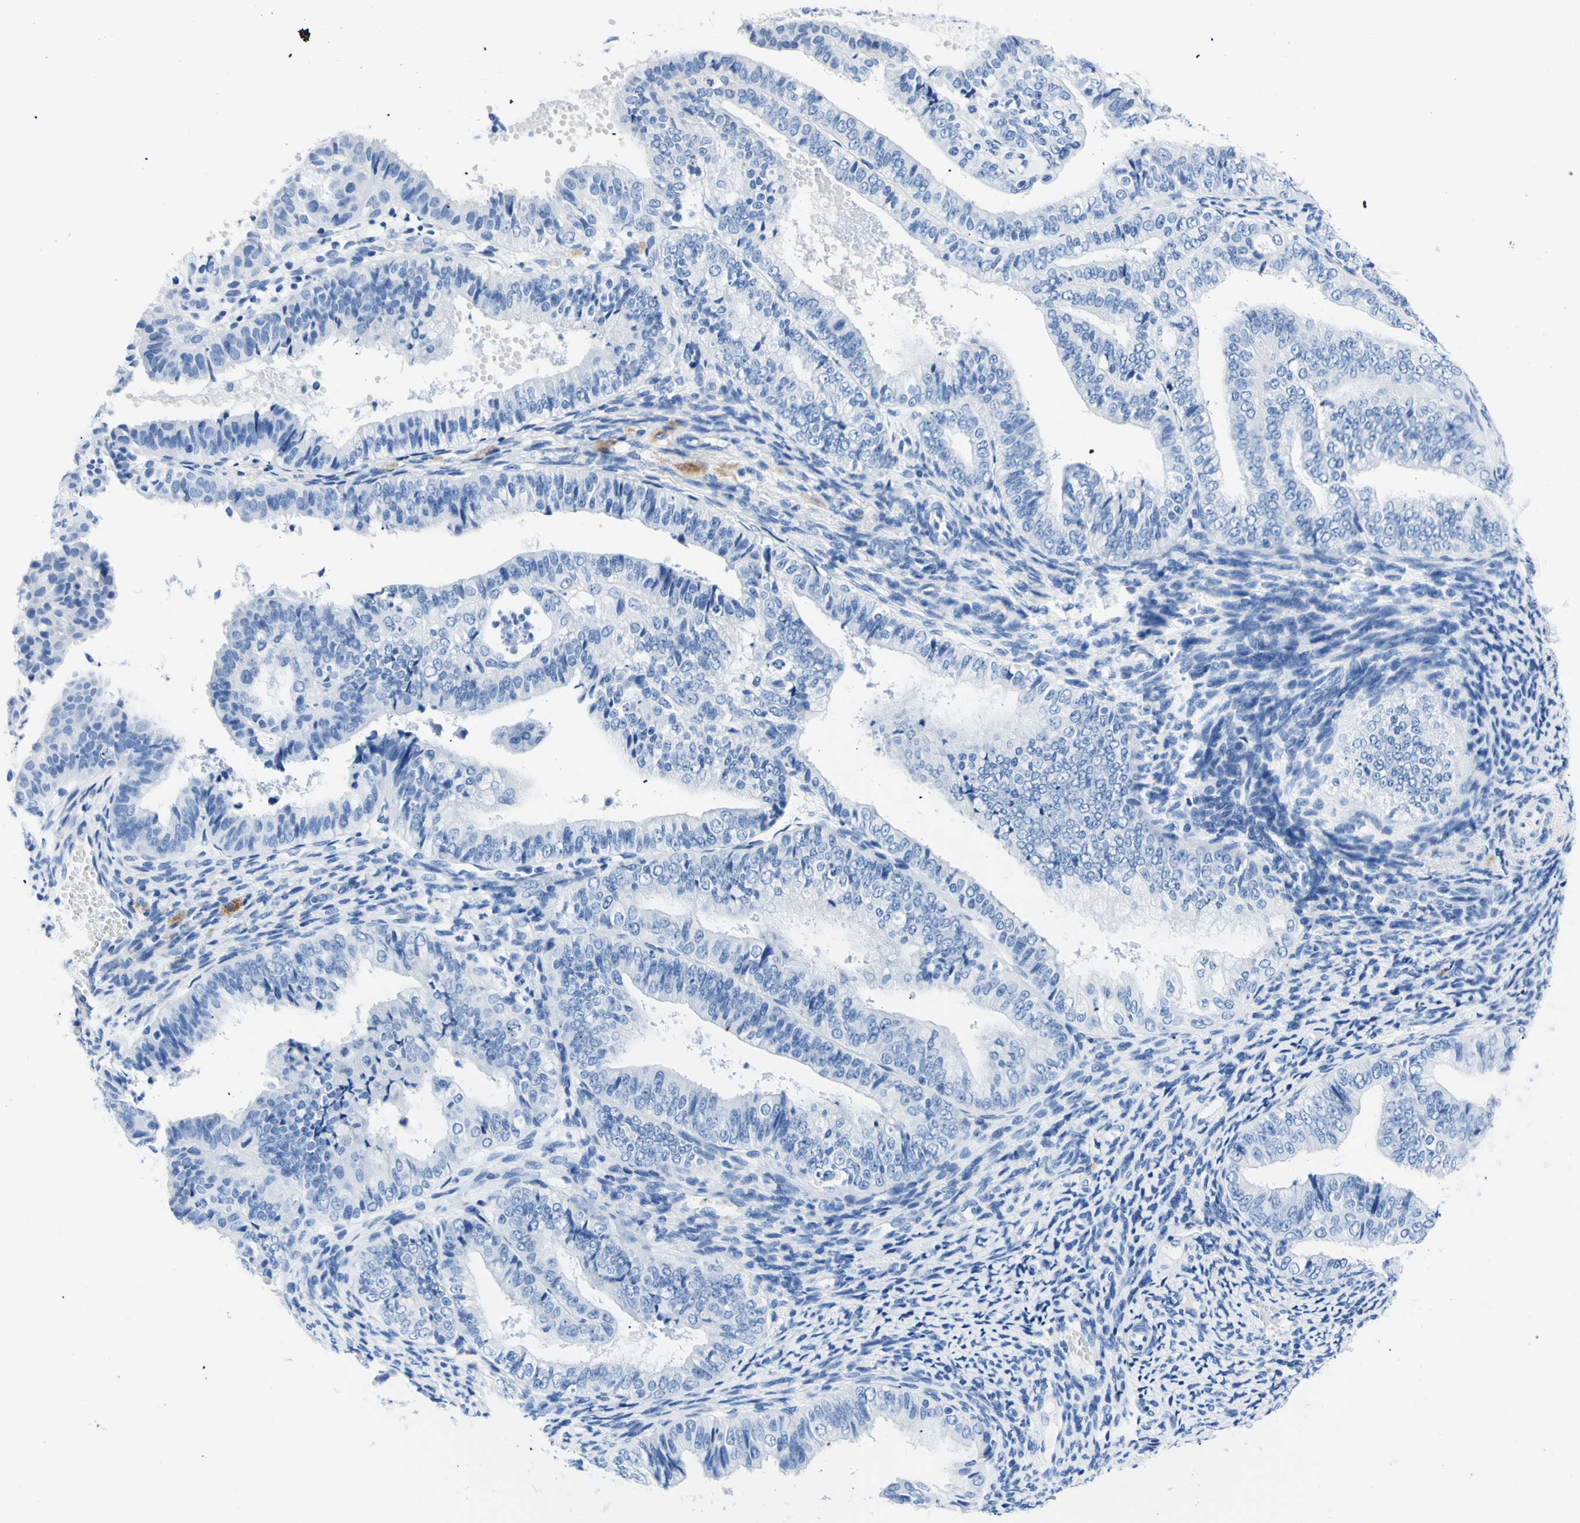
{"staining": {"intensity": "negative", "quantity": "none", "location": "none"}, "tissue": "endometrial cancer", "cell_type": "Tumor cells", "image_type": "cancer", "snomed": [{"axis": "morphology", "description": "Adenocarcinoma, NOS"}, {"axis": "topography", "description": "Endometrium"}], "caption": "DAB immunohistochemical staining of human endometrial cancer (adenocarcinoma) exhibits no significant positivity in tumor cells. (Stains: DAB (3,3'-diaminobenzidine) immunohistochemistry (IHC) with hematoxylin counter stain, Microscopy: brightfield microscopy at high magnification).", "gene": "MYH2", "patient": {"sex": "female", "age": 63}}